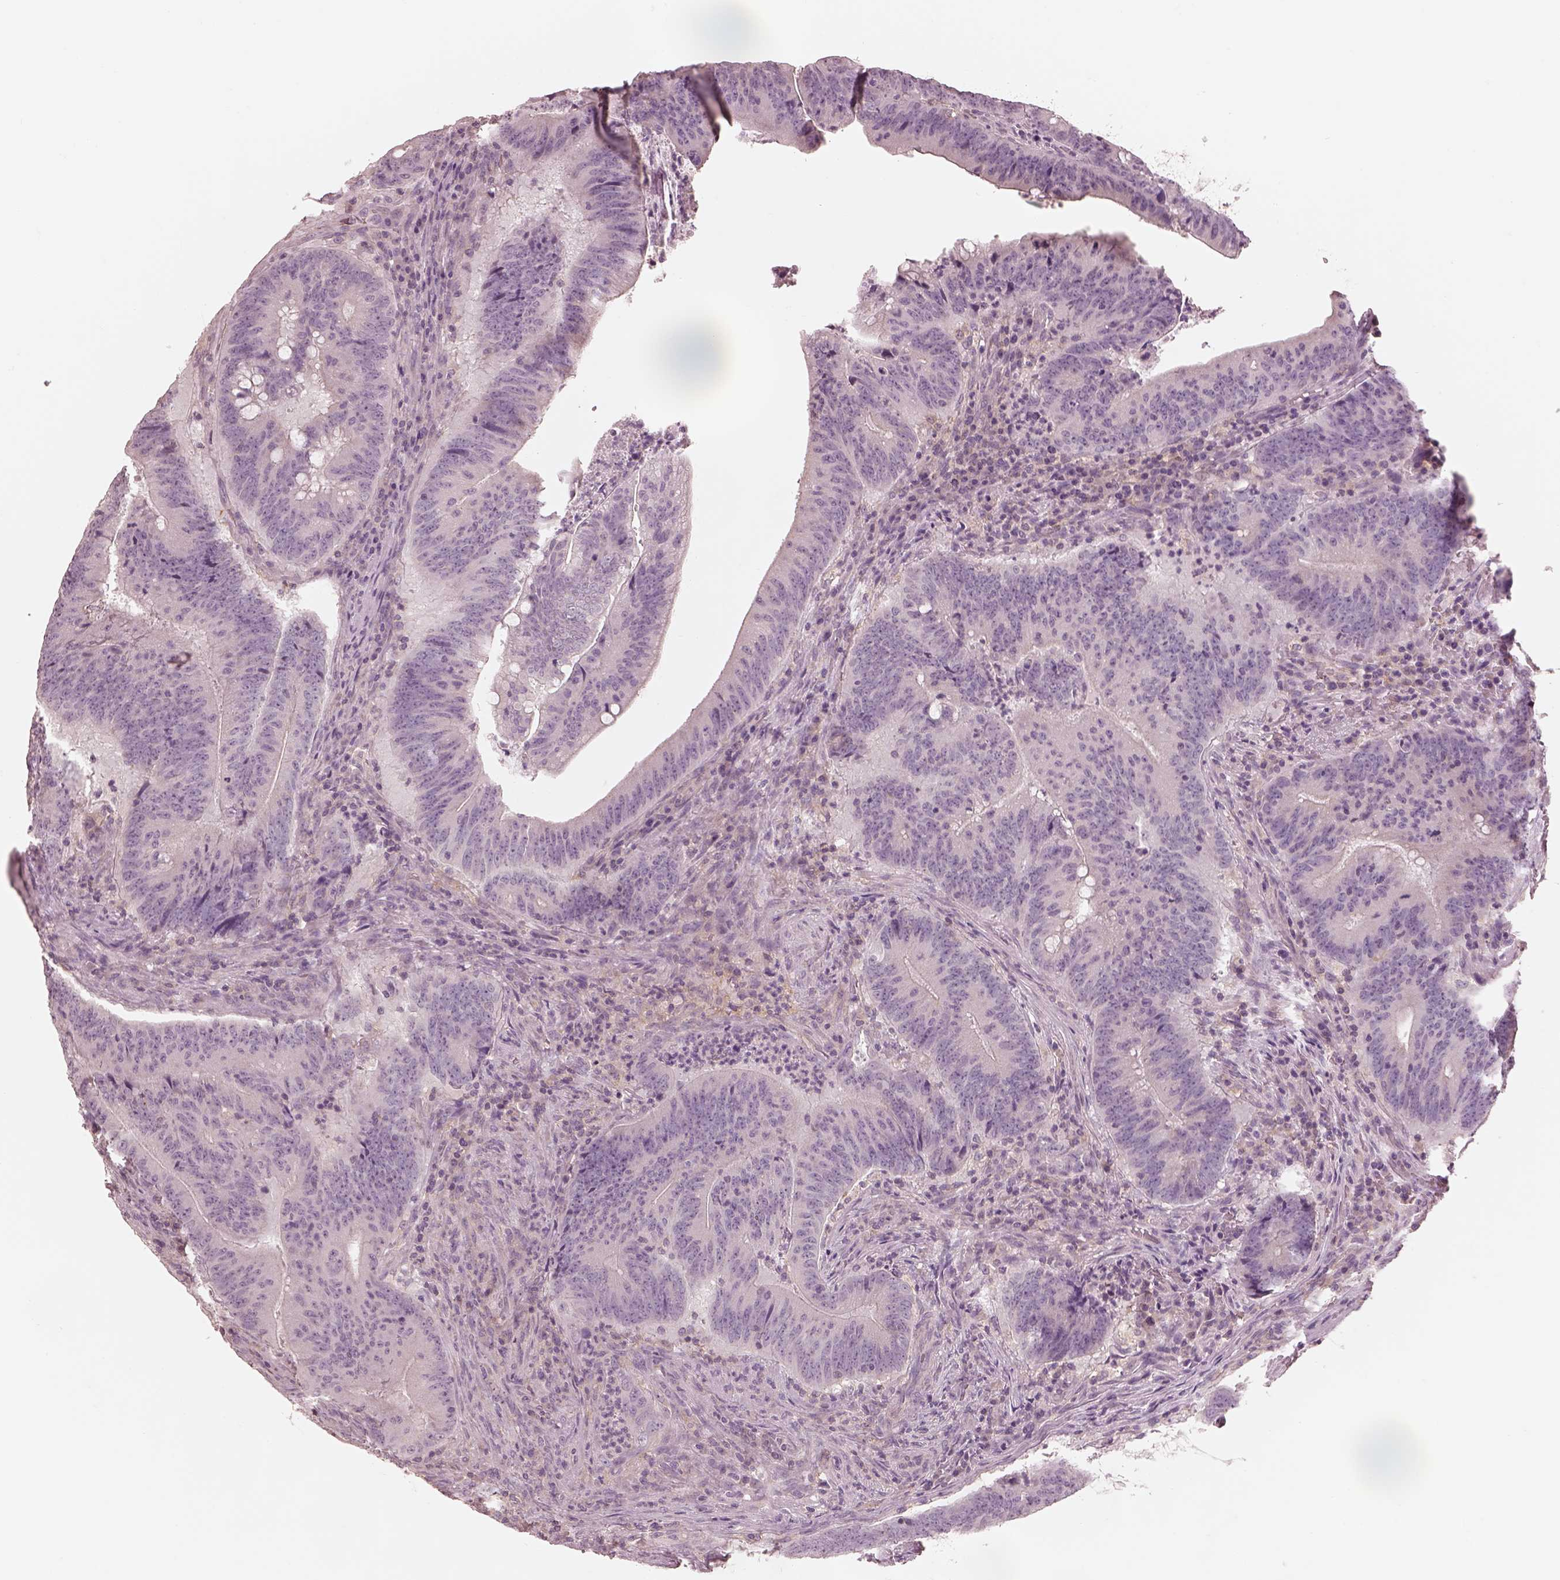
{"staining": {"intensity": "negative", "quantity": "none", "location": "none"}, "tissue": "colorectal cancer", "cell_type": "Tumor cells", "image_type": "cancer", "snomed": [{"axis": "morphology", "description": "Adenocarcinoma, NOS"}, {"axis": "topography", "description": "Colon"}], "caption": "This is an immunohistochemistry (IHC) image of human colorectal cancer. There is no expression in tumor cells.", "gene": "PRKACG", "patient": {"sex": "female", "age": 87}}